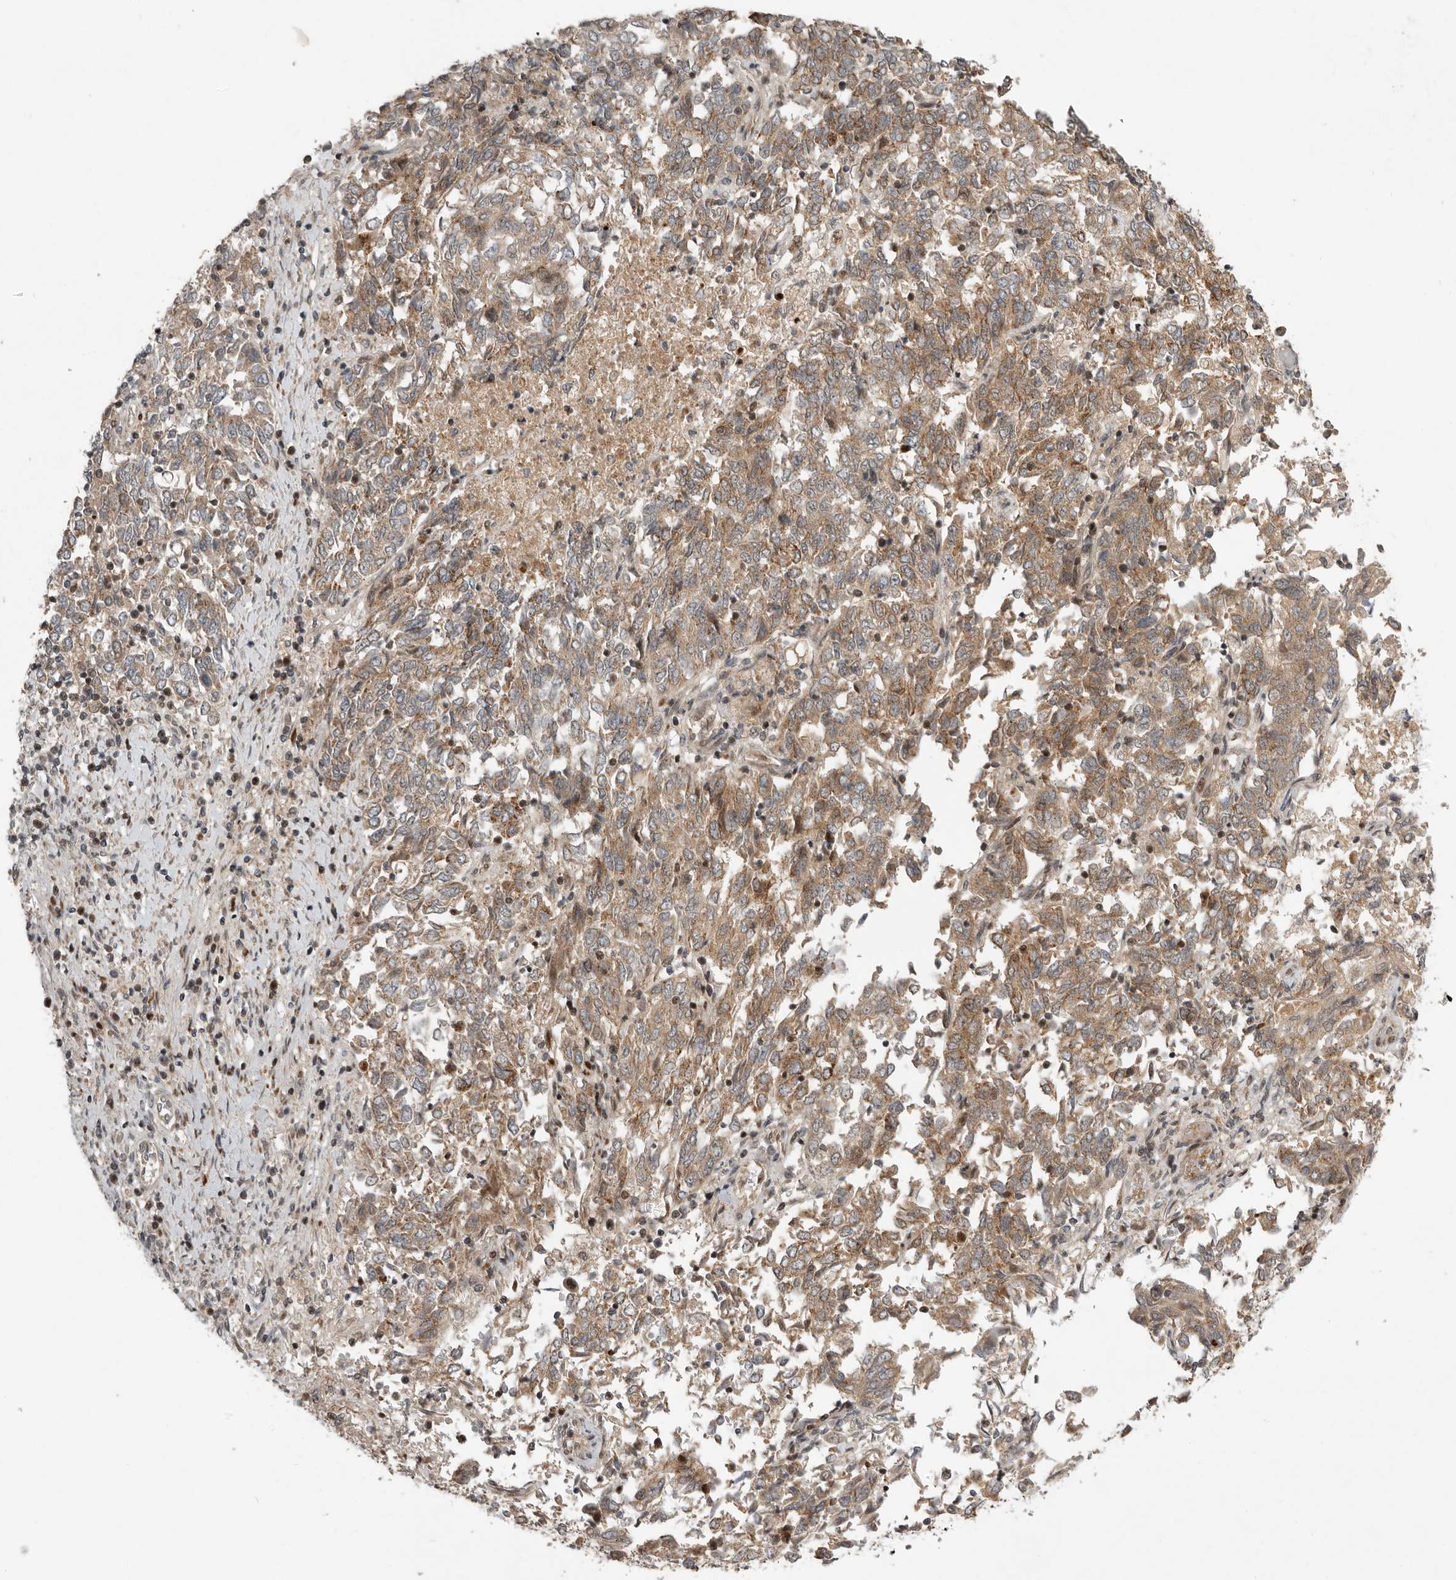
{"staining": {"intensity": "moderate", "quantity": ">75%", "location": "cytoplasmic/membranous"}, "tissue": "endometrial cancer", "cell_type": "Tumor cells", "image_type": "cancer", "snomed": [{"axis": "morphology", "description": "Adenocarcinoma, NOS"}, {"axis": "topography", "description": "Endometrium"}], "caption": "An IHC photomicrograph of neoplastic tissue is shown. Protein staining in brown highlights moderate cytoplasmic/membranous positivity in endometrial cancer (adenocarcinoma) within tumor cells. (DAB (3,3'-diaminobenzidine) = brown stain, brightfield microscopy at high magnification).", "gene": "RABIF", "patient": {"sex": "female", "age": 80}}